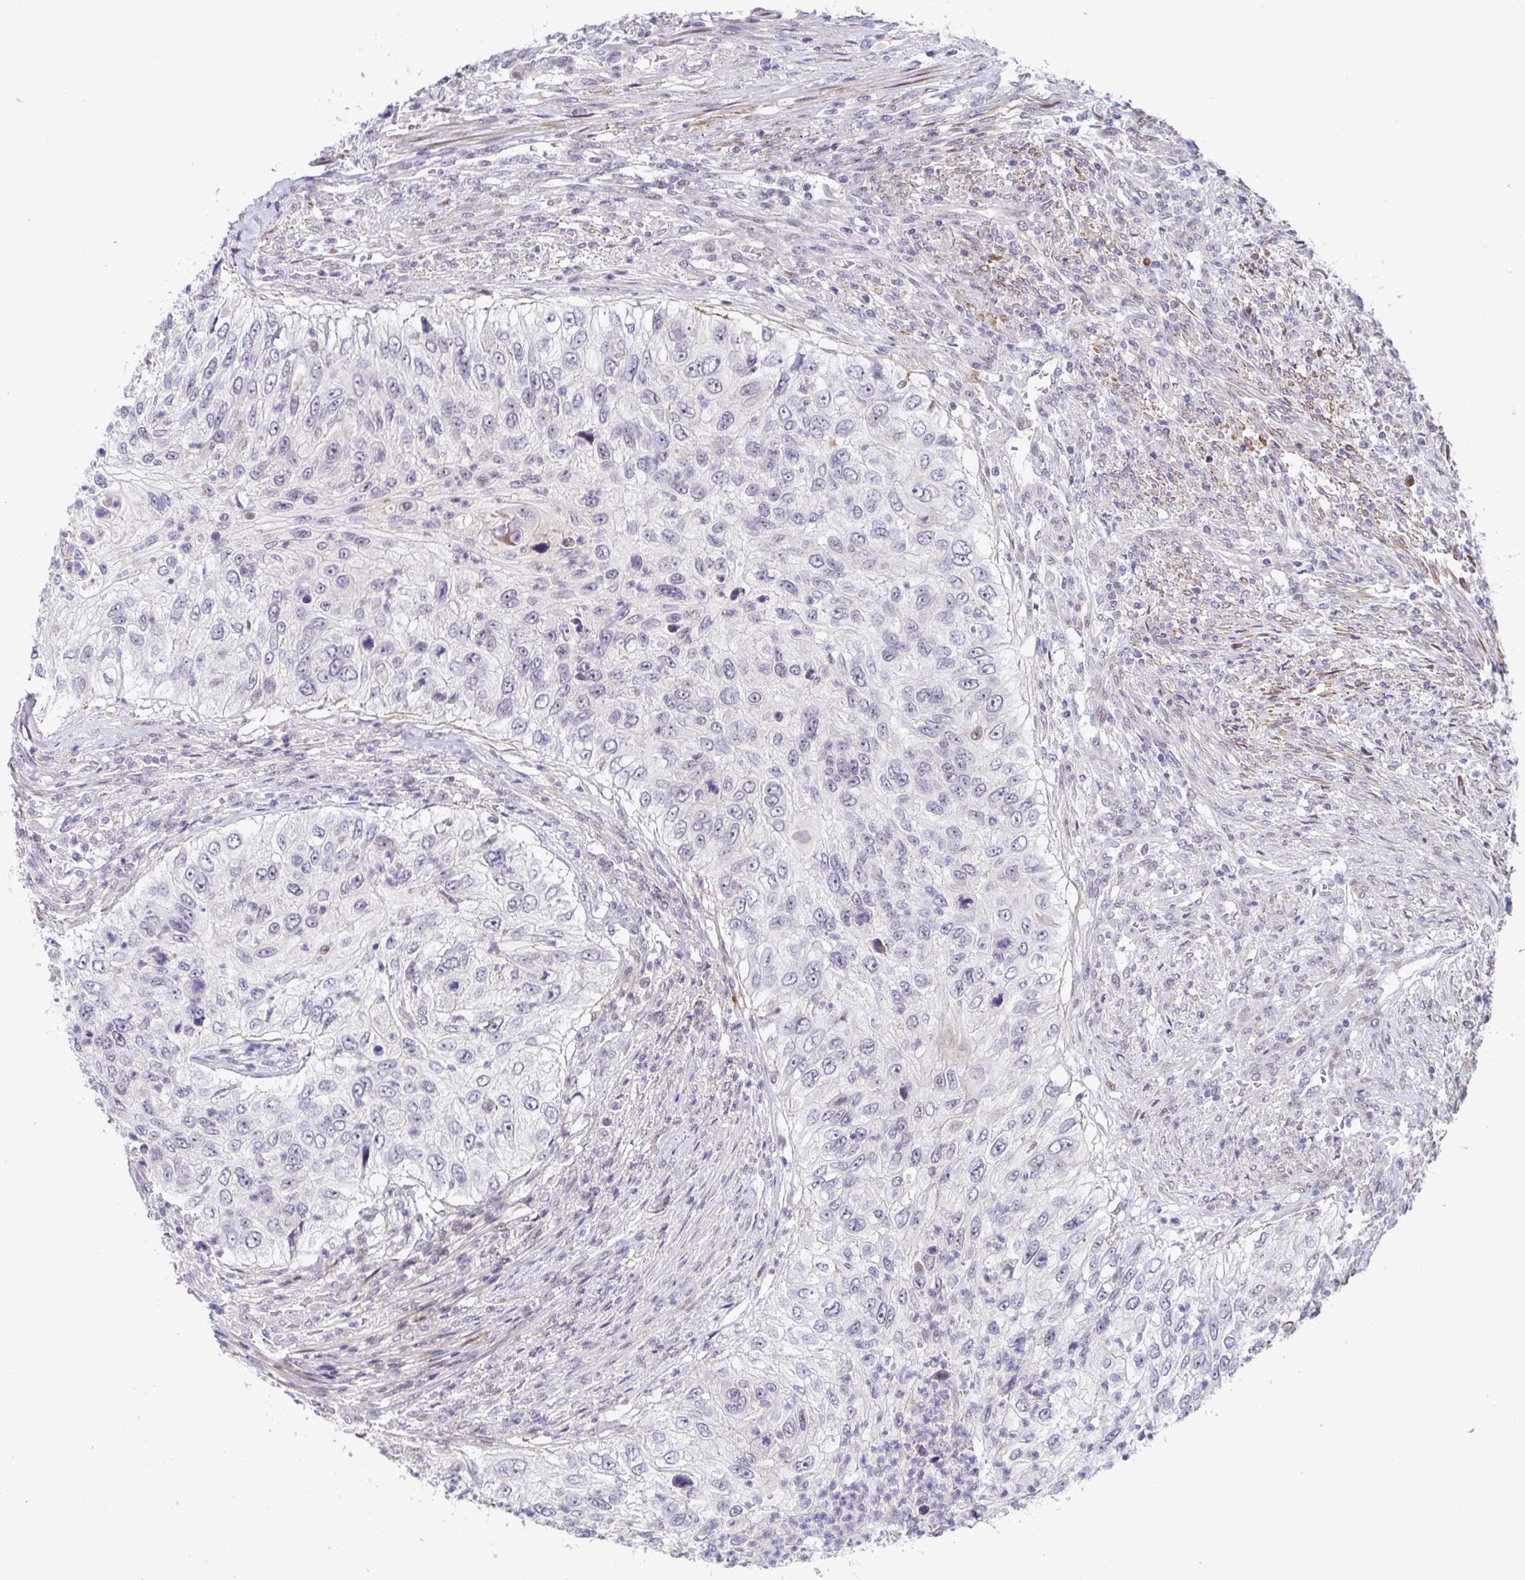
{"staining": {"intensity": "negative", "quantity": "none", "location": "none"}, "tissue": "urothelial cancer", "cell_type": "Tumor cells", "image_type": "cancer", "snomed": [{"axis": "morphology", "description": "Urothelial carcinoma, High grade"}, {"axis": "topography", "description": "Urinary bladder"}], "caption": "Immunohistochemical staining of urothelial cancer reveals no significant positivity in tumor cells.", "gene": "WDR72", "patient": {"sex": "female", "age": 60}}